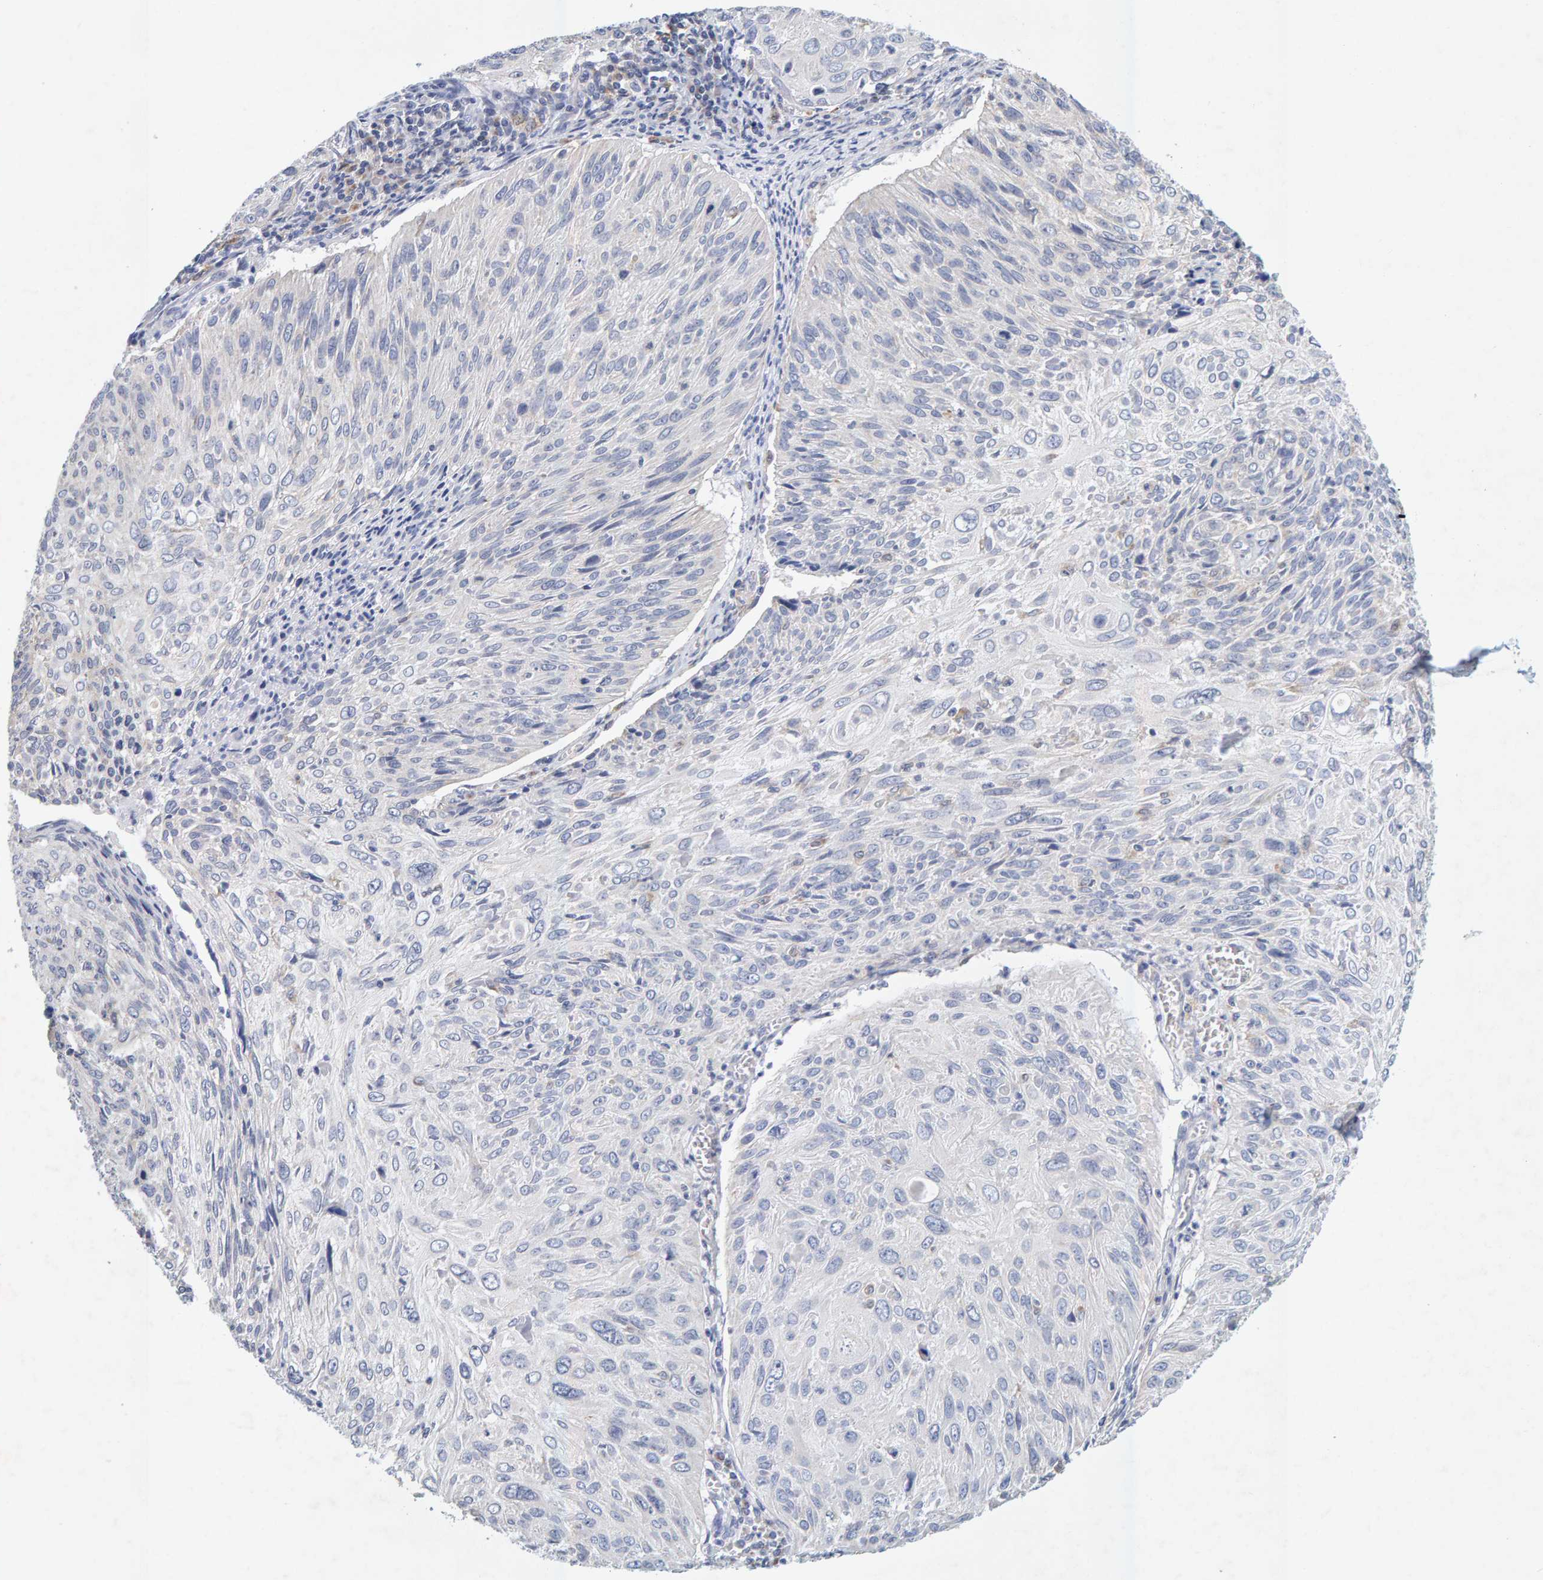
{"staining": {"intensity": "negative", "quantity": "none", "location": "none"}, "tissue": "cervical cancer", "cell_type": "Tumor cells", "image_type": "cancer", "snomed": [{"axis": "morphology", "description": "Squamous cell carcinoma, NOS"}, {"axis": "topography", "description": "Cervix"}], "caption": "Tumor cells show no significant protein positivity in squamous cell carcinoma (cervical).", "gene": "SGPL1", "patient": {"sex": "female", "age": 51}}